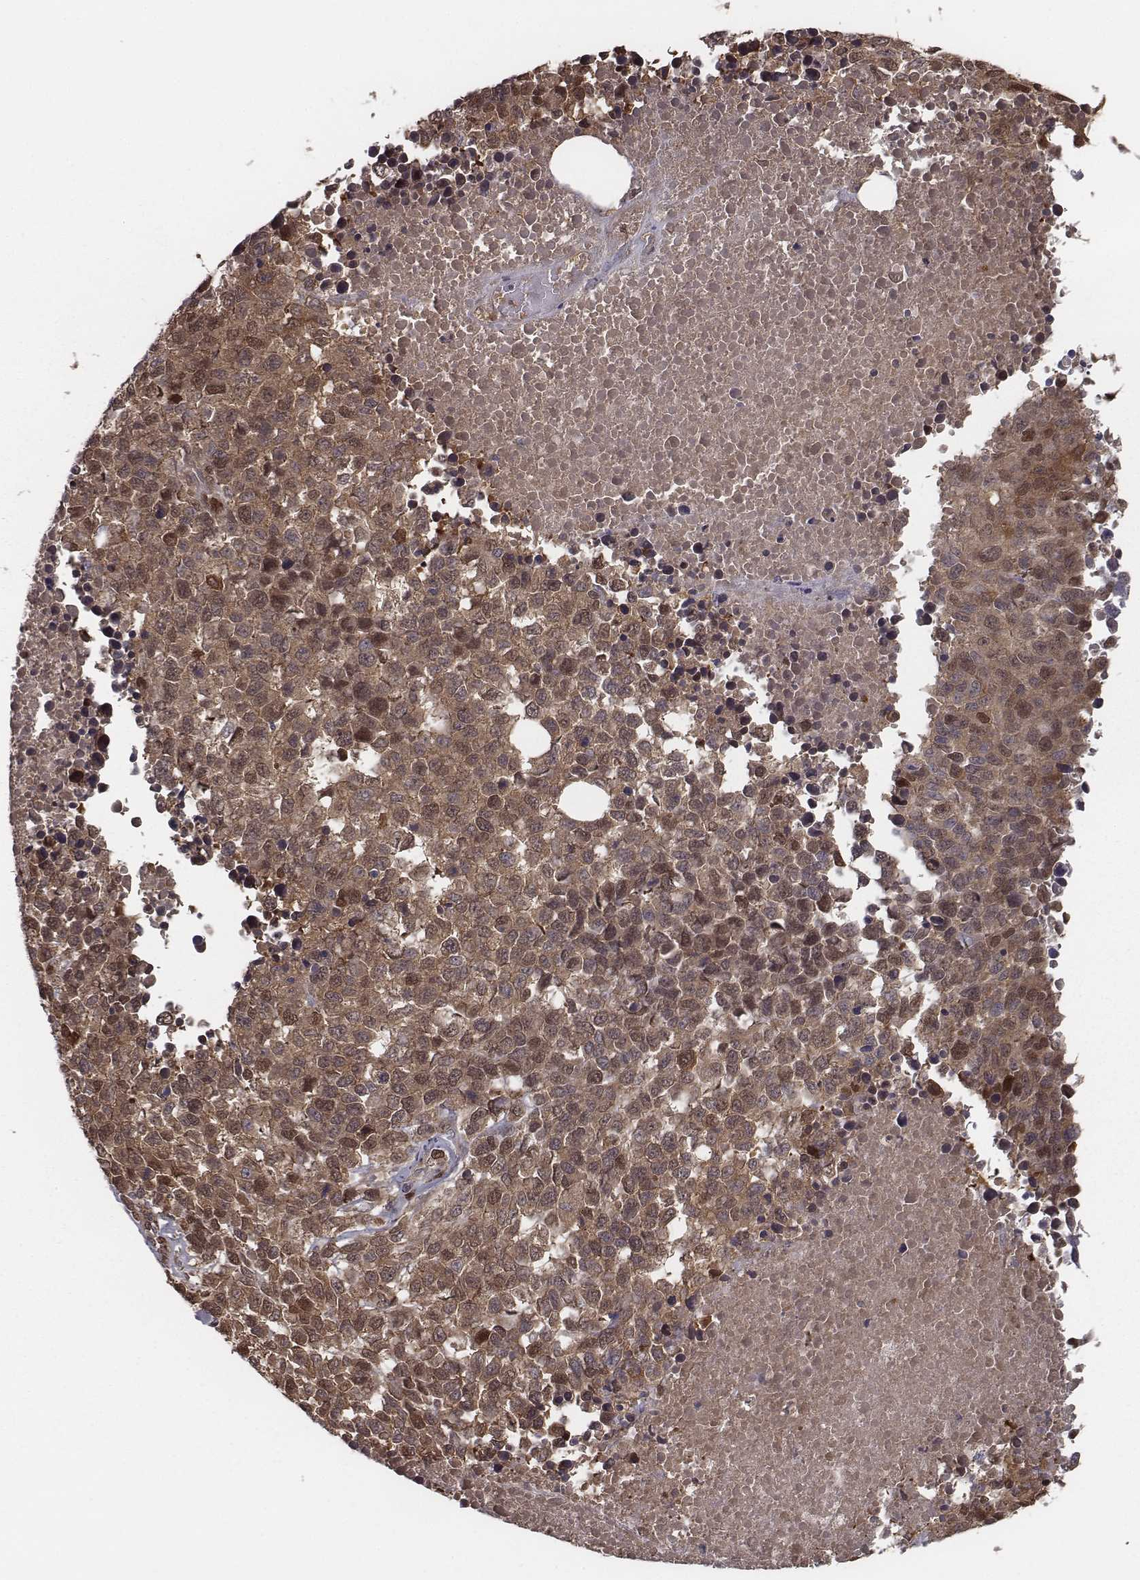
{"staining": {"intensity": "moderate", "quantity": ">75%", "location": "cytoplasmic/membranous,nuclear"}, "tissue": "melanoma", "cell_type": "Tumor cells", "image_type": "cancer", "snomed": [{"axis": "morphology", "description": "Malignant melanoma, Metastatic site"}, {"axis": "topography", "description": "Skin"}], "caption": "This histopathology image exhibits immunohistochemistry staining of melanoma, with medium moderate cytoplasmic/membranous and nuclear expression in about >75% of tumor cells.", "gene": "ISYNA1", "patient": {"sex": "male", "age": 84}}